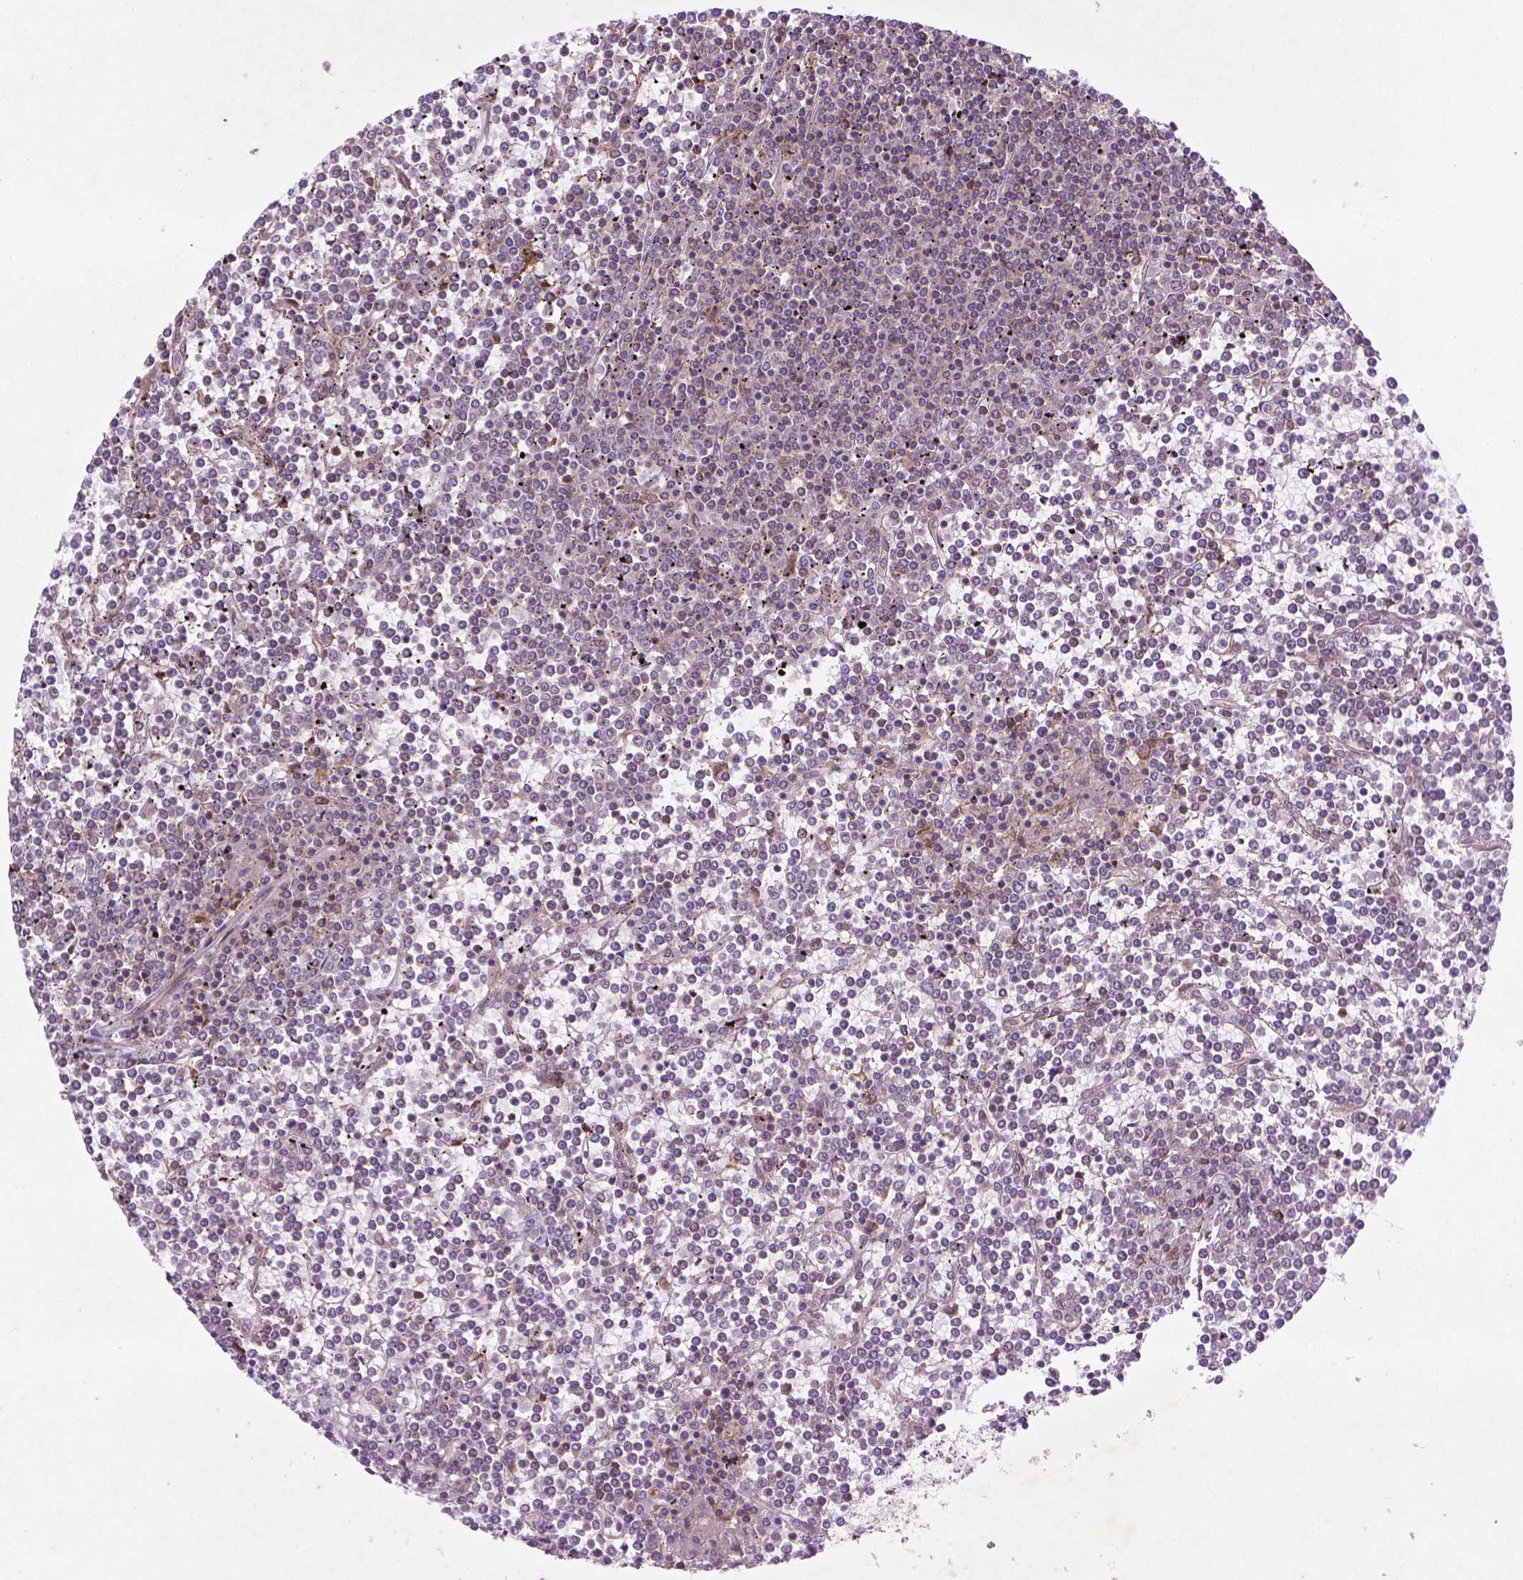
{"staining": {"intensity": "negative", "quantity": "none", "location": "none"}, "tissue": "lymphoma", "cell_type": "Tumor cells", "image_type": "cancer", "snomed": [{"axis": "morphology", "description": "Malignant lymphoma, non-Hodgkin's type, Low grade"}, {"axis": "topography", "description": "Spleen"}], "caption": "This is a image of IHC staining of low-grade malignant lymphoma, non-Hodgkin's type, which shows no expression in tumor cells.", "gene": "TCHP", "patient": {"sex": "female", "age": 19}}